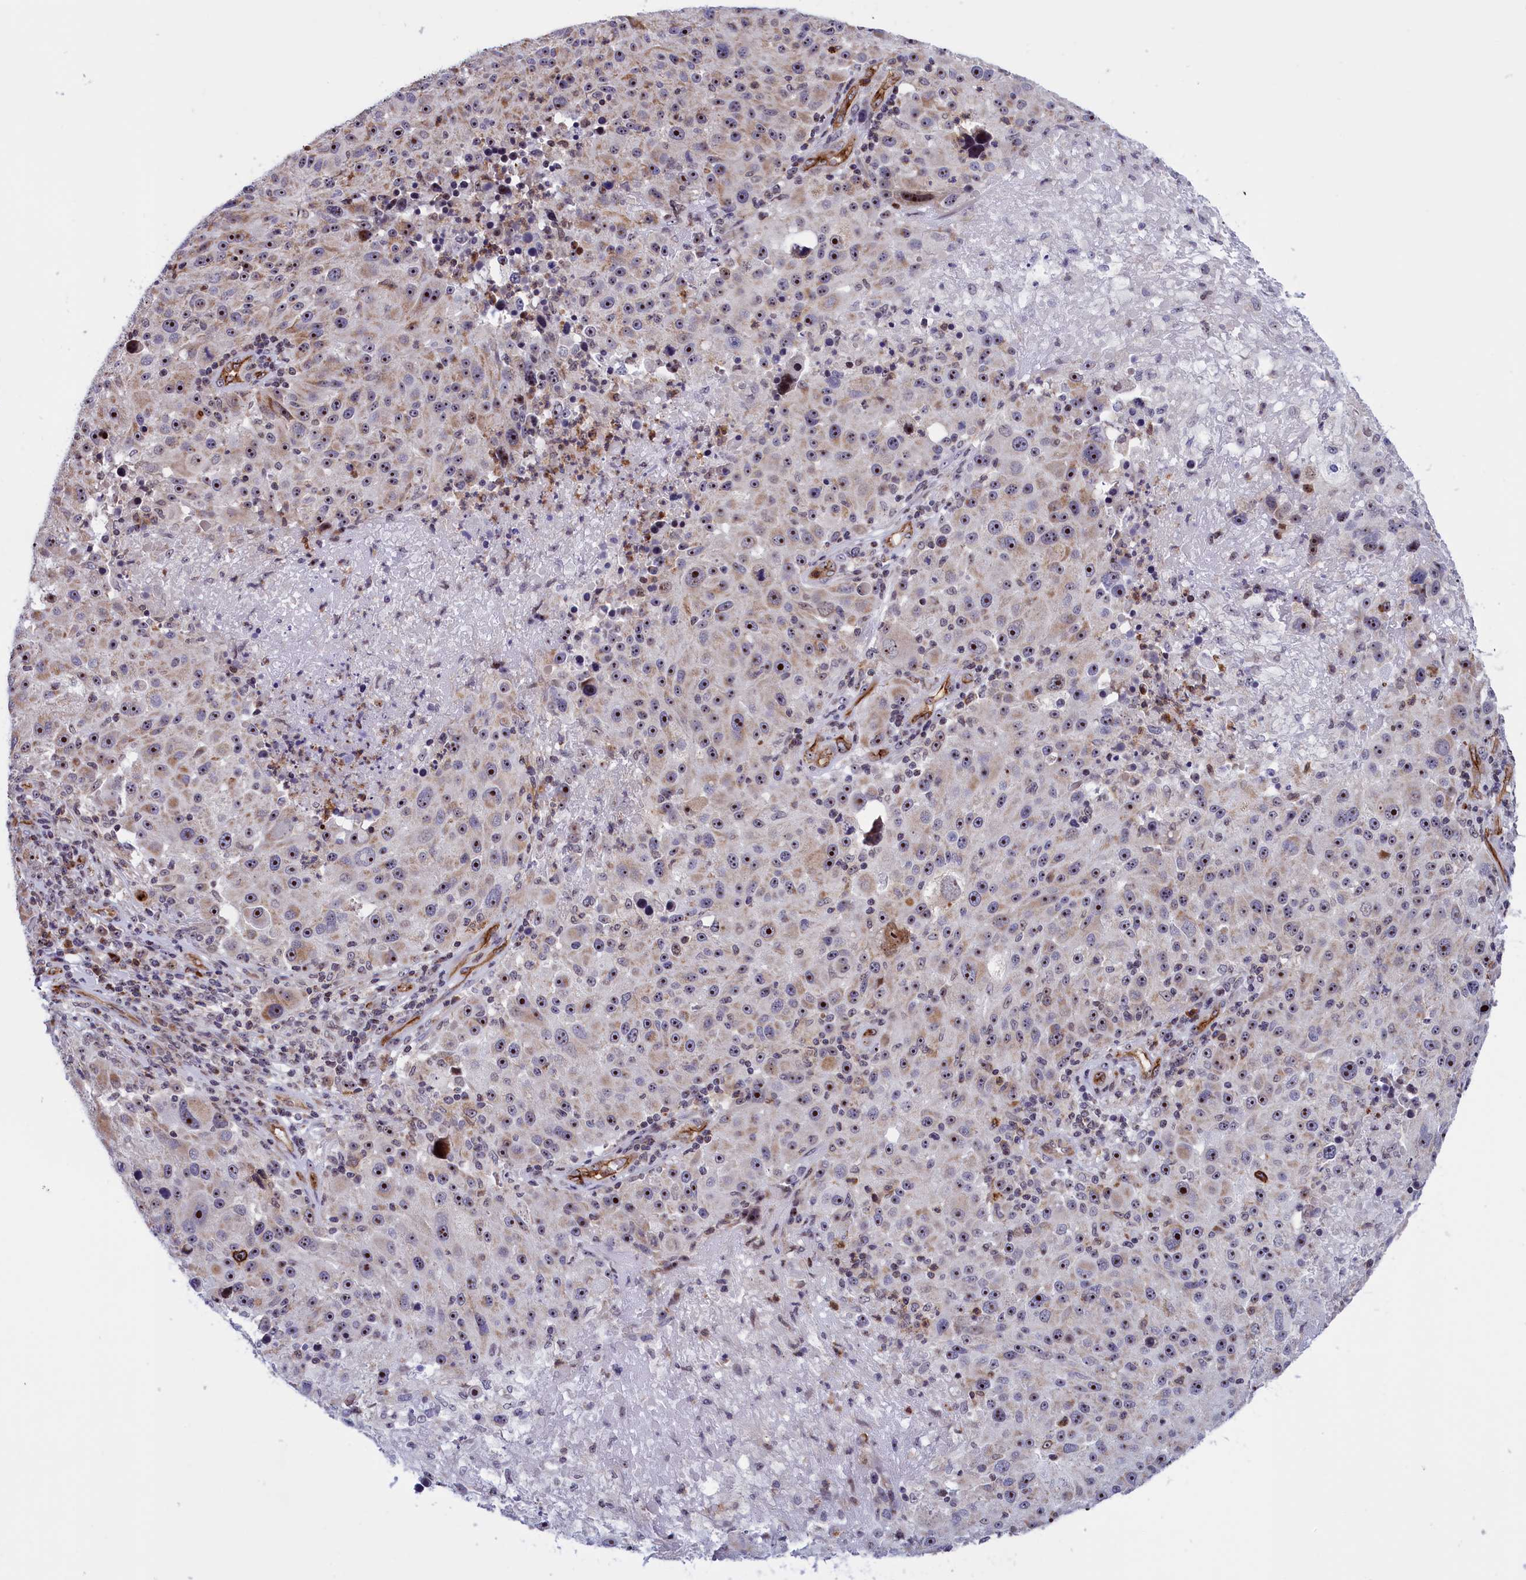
{"staining": {"intensity": "moderate", "quantity": ">75%", "location": "nuclear"}, "tissue": "melanoma", "cell_type": "Tumor cells", "image_type": "cancer", "snomed": [{"axis": "morphology", "description": "Malignant melanoma, NOS"}, {"axis": "topography", "description": "Skin"}], "caption": "Melanoma was stained to show a protein in brown. There is medium levels of moderate nuclear expression in about >75% of tumor cells. (IHC, brightfield microscopy, high magnification).", "gene": "MPND", "patient": {"sex": "male", "age": 53}}